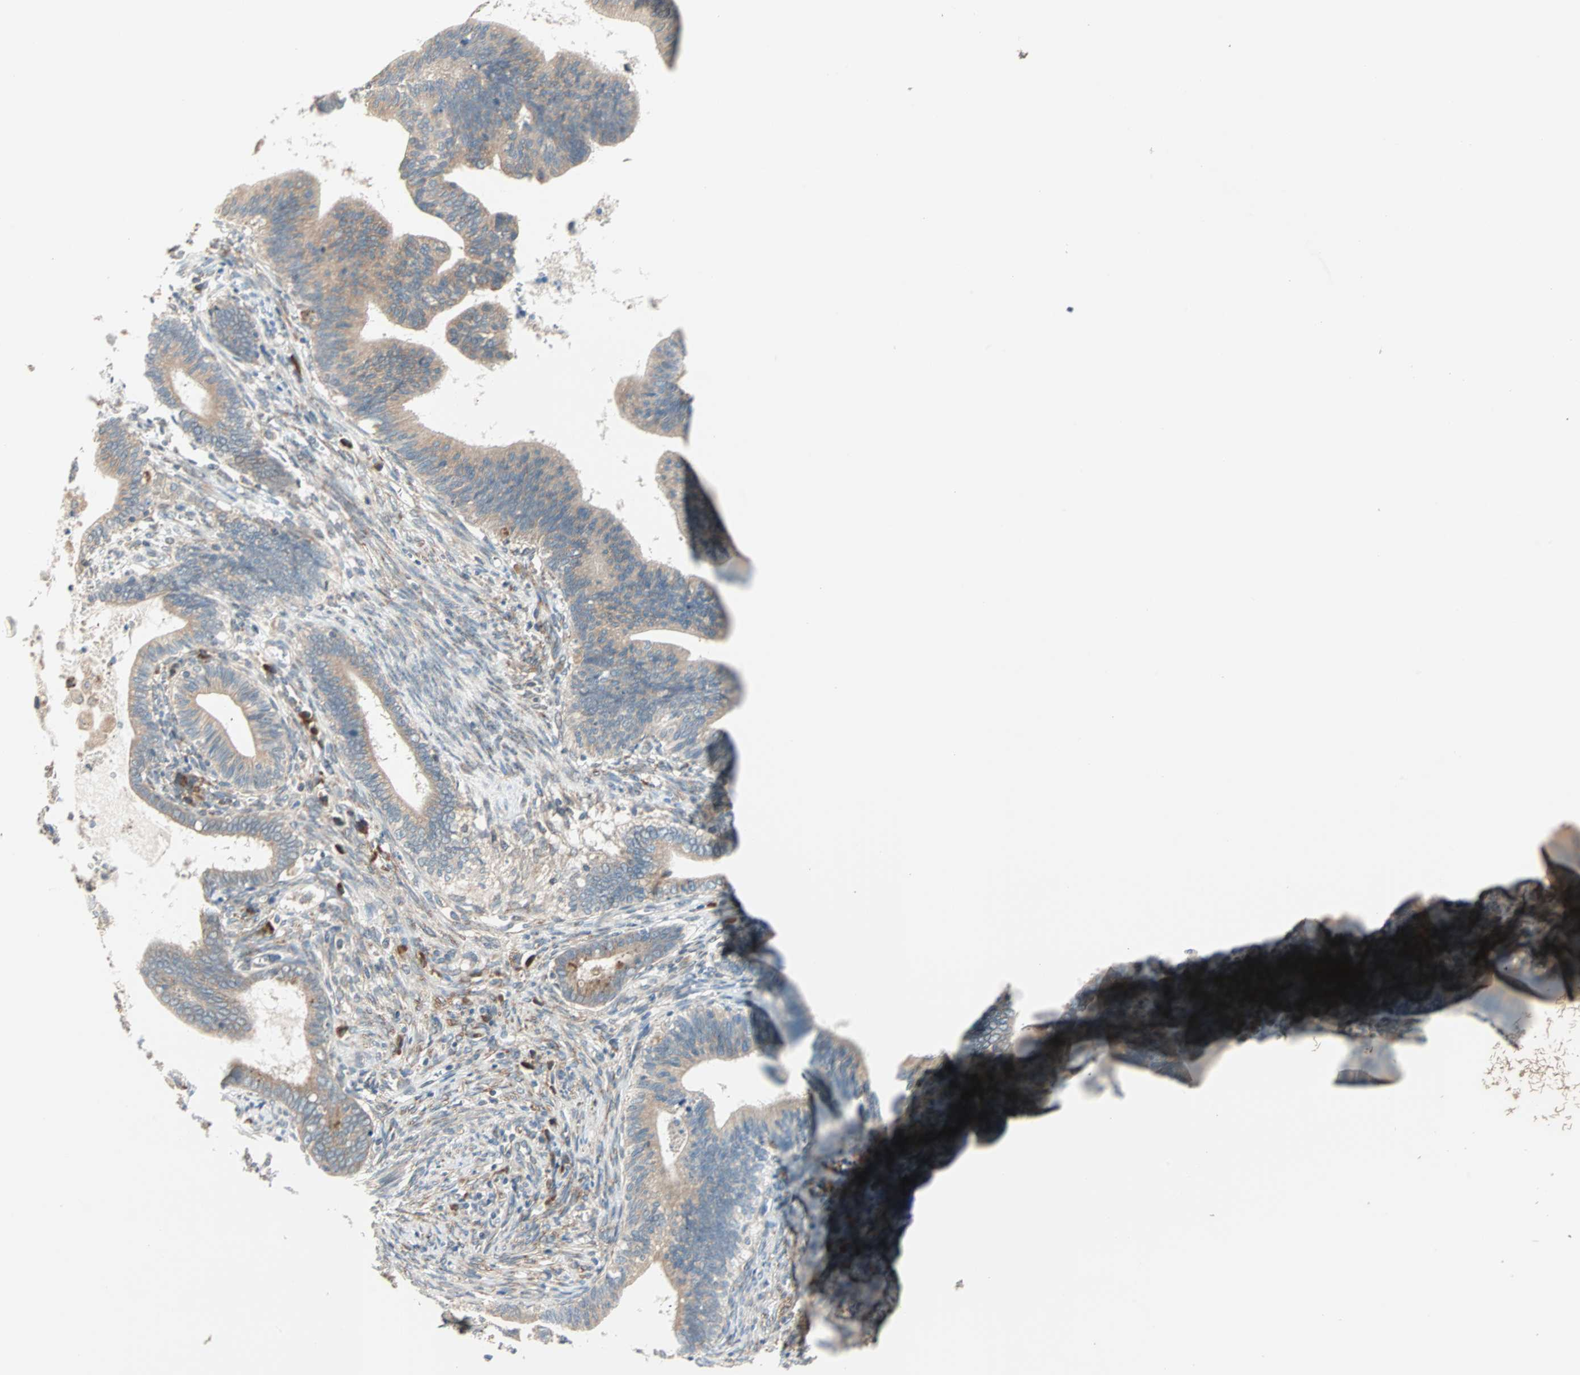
{"staining": {"intensity": "moderate", "quantity": ">75%", "location": "cytoplasmic/membranous"}, "tissue": "cervical cancer", "cell_type": "Tumor cells", "image_type": "cancer", "snomed": [{"axis": "morphology", "description": "Adenocarcinoma, NOS"}, {"axis": "topography", "description": "Cervix"}], "caption": "IHC staining of cervical cancer (adenocarcinoma), which exhibits medium levels of moderate cytoplasmic/membranous positivity in approximately >75% of tumor cells indicating moderate cytoplasmic/membranous protein expression. The staining was performed using DAB (3,3'-diaminobenzidine) (brown) for protein detection and nuclei were counterstained in hematoxylin (blue).", "gene": "SAR1A", "patient": {"sex": "female", "age": 44}}